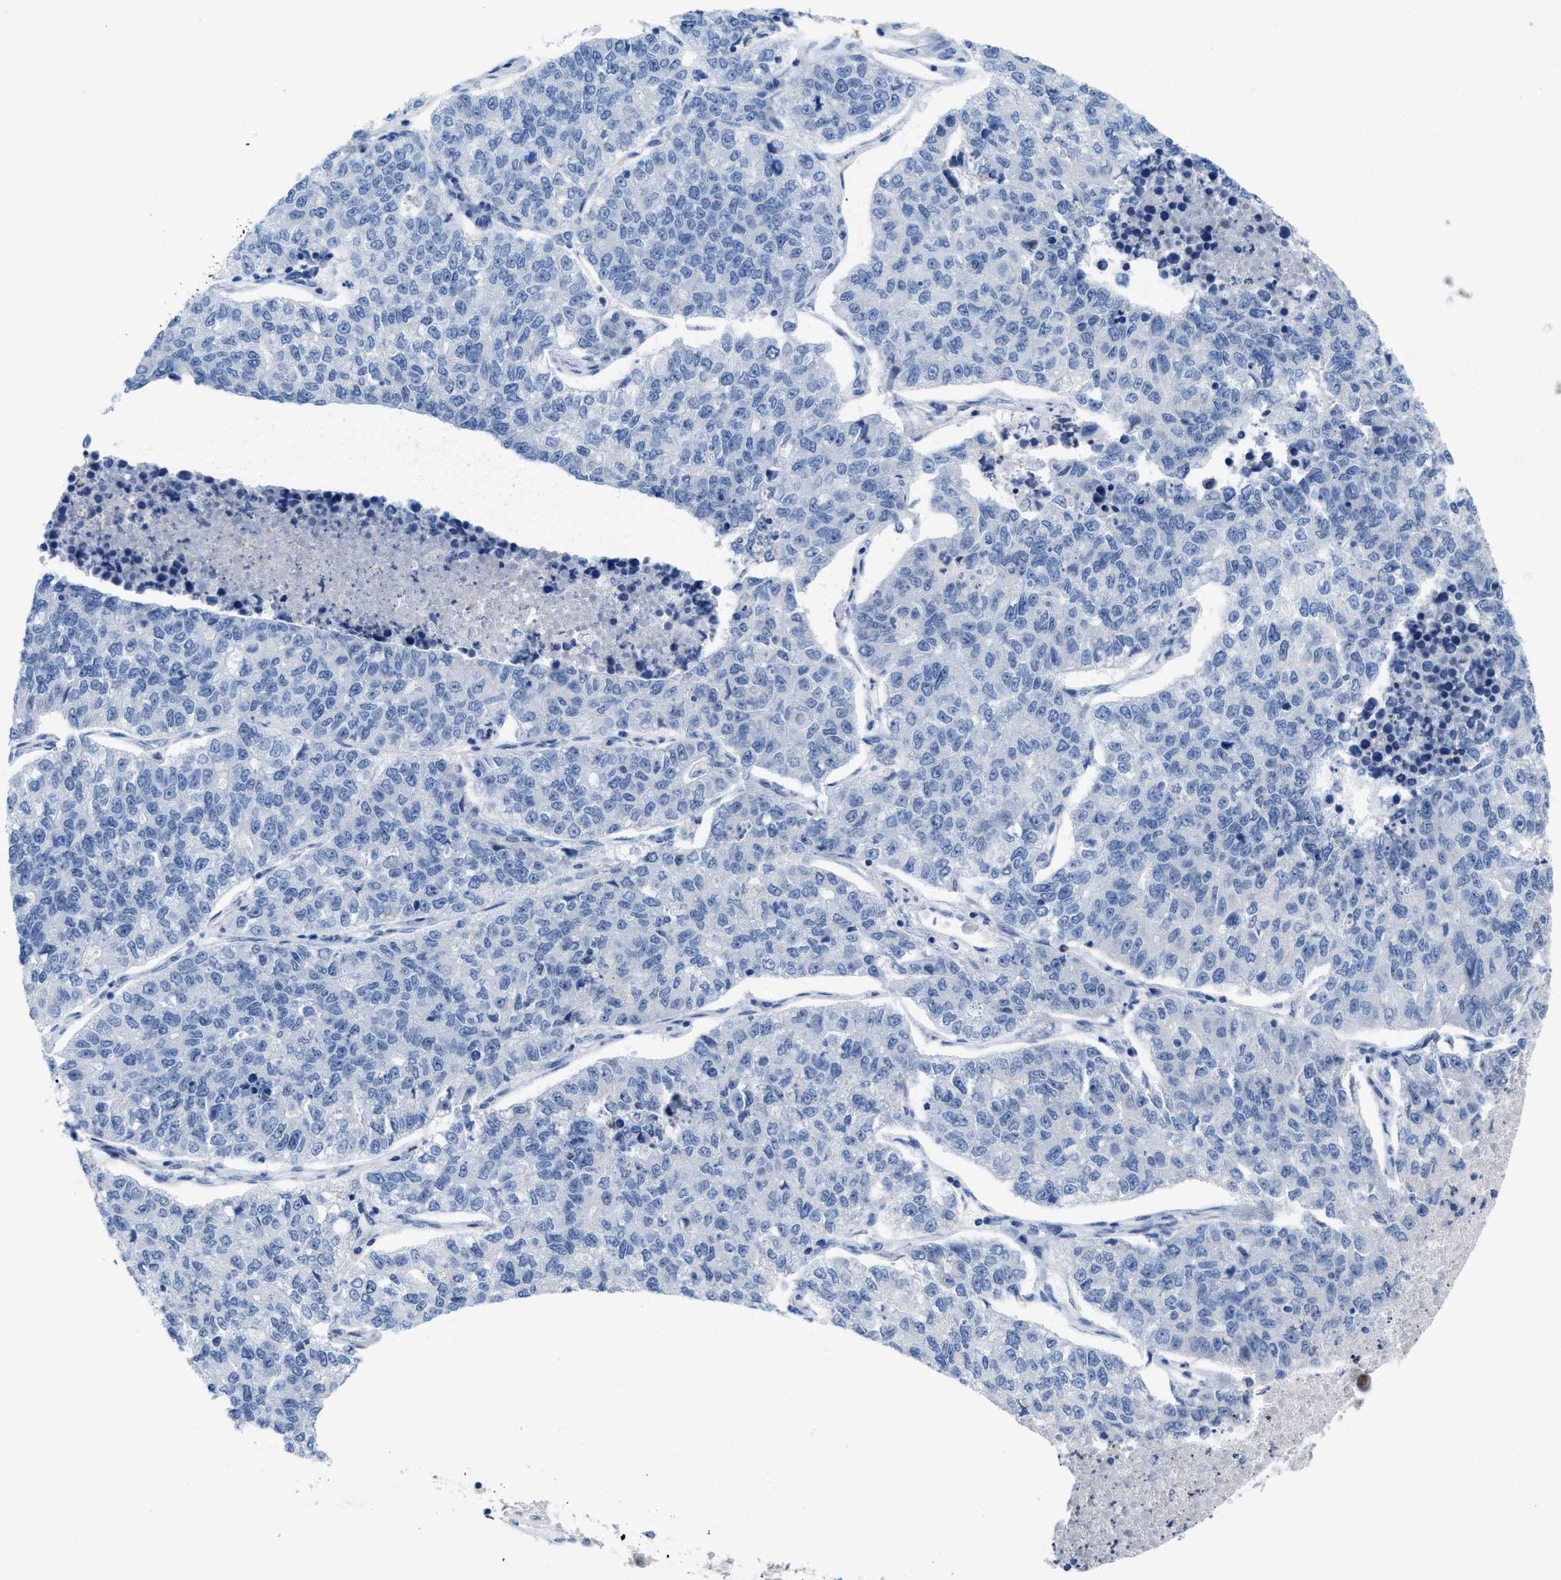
{"staining": {"intensity": "negative", "quantity": "none", "location": "none"}, "tissue": "lung cancer", "cell_type": "Tumor cells", "image_type": "cancer", "snomed": [{"axis": "morphology", "description": "Adenocarcinoma, NOS"}, {"axis": "topography", "description": "Lung"}], "caption": "Immunohistochemistry (IHC) image of neoplastic tissue: lung cancer (adenocarcinoma) stained with DAB shows no significant protein expression in tumor cells.", "gene": "CPA2", "patient": {"sex": "male", "age": 49}}